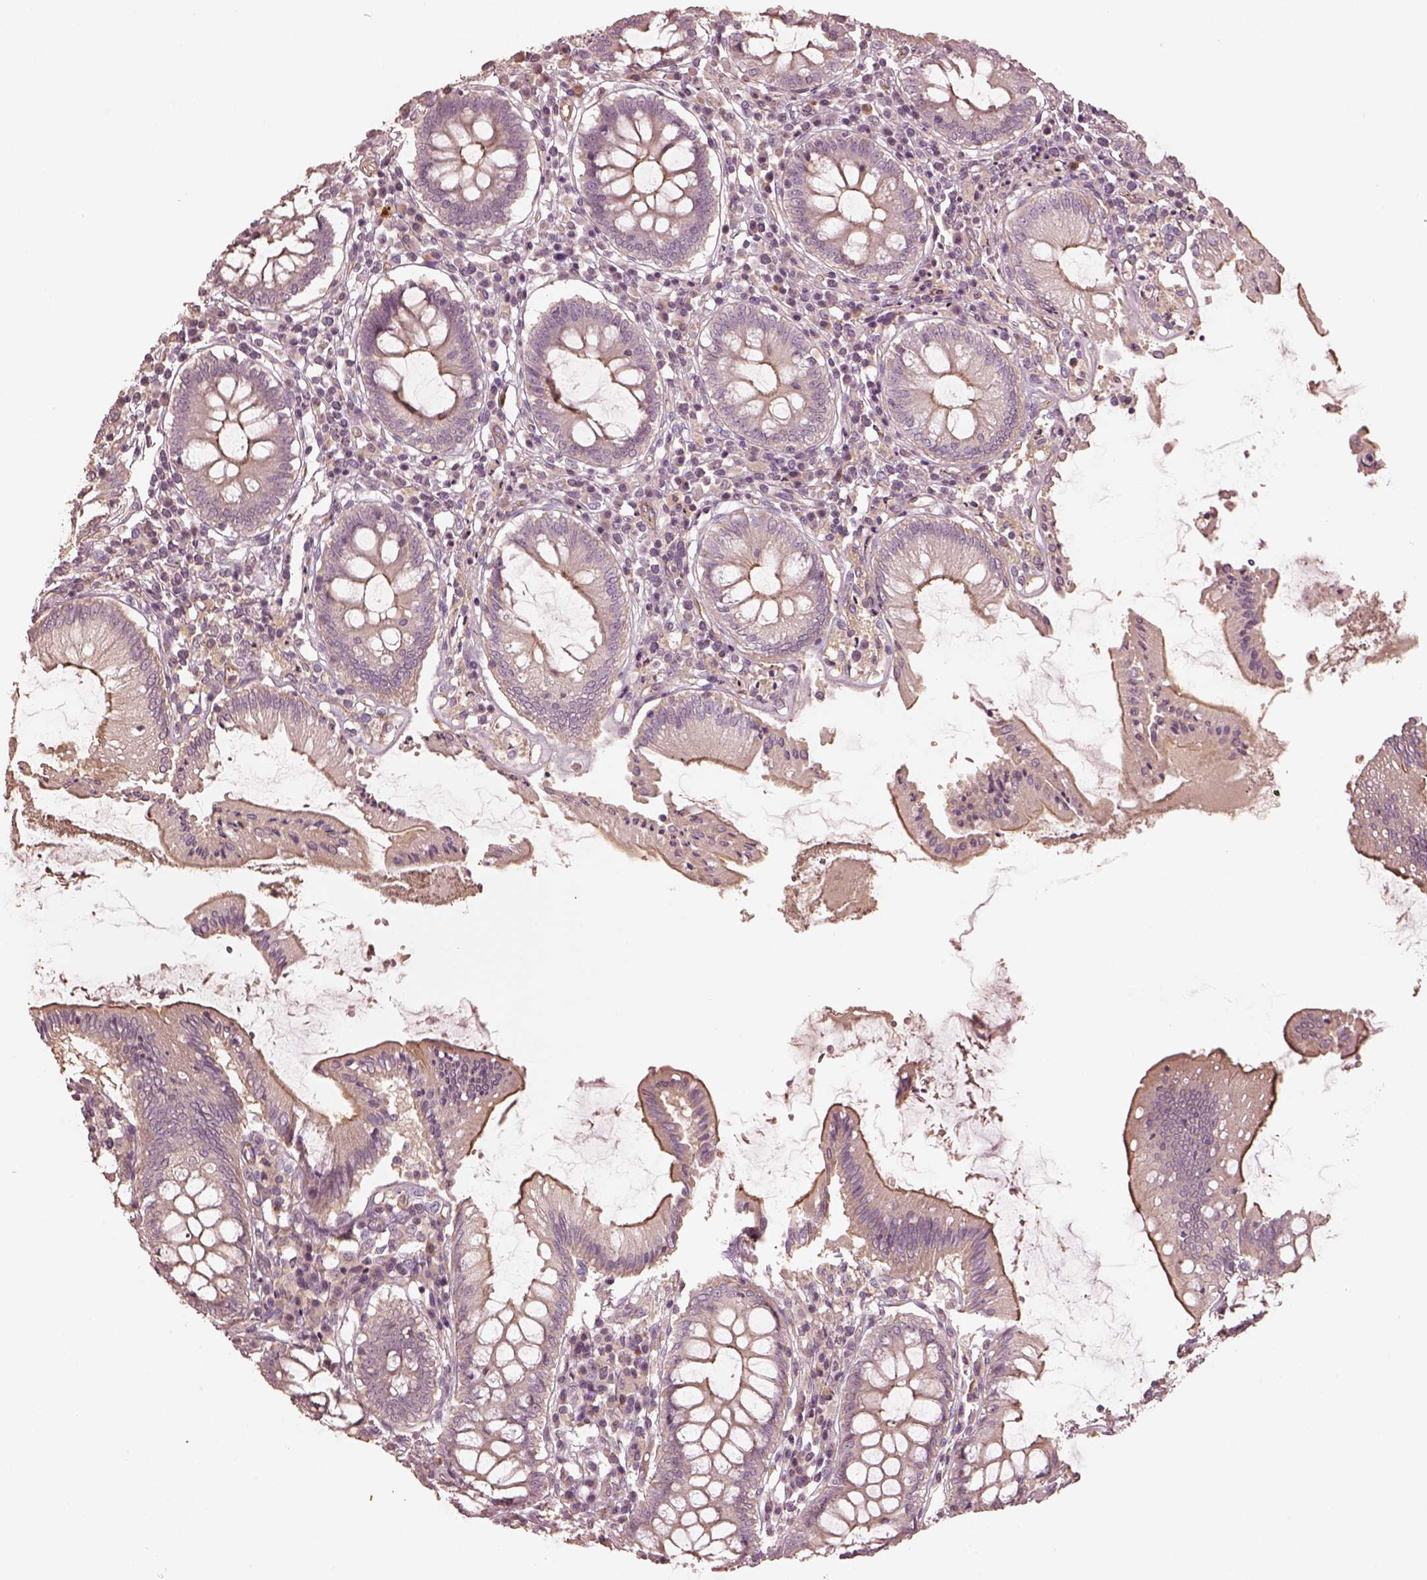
{"staining": {"intensity": "weak", "quantity": ">75%", "location": "cytoplasmic/membranous"}, "tissue": "colon", "cell_type": "Endothelial cells", "image_type": "normal", "snomed": [{"axis": "morphology", "description": "Normal tissue, NOS"}, {"axis": "morphology", "description": "Adenocarcinoma, NOS"}, {"axis": "topography", "description": "Colon"}], "caption": "Immunohistochemistry (IHC) photomicrograph of unremarkable colon stained for a protein (brown), which exhibits low levels of weak cytoplasmic/membranous staining in about >75% of endothelial cells.", "gene": "OTOGL", "patient": {"sex": "male", "age": 83}}